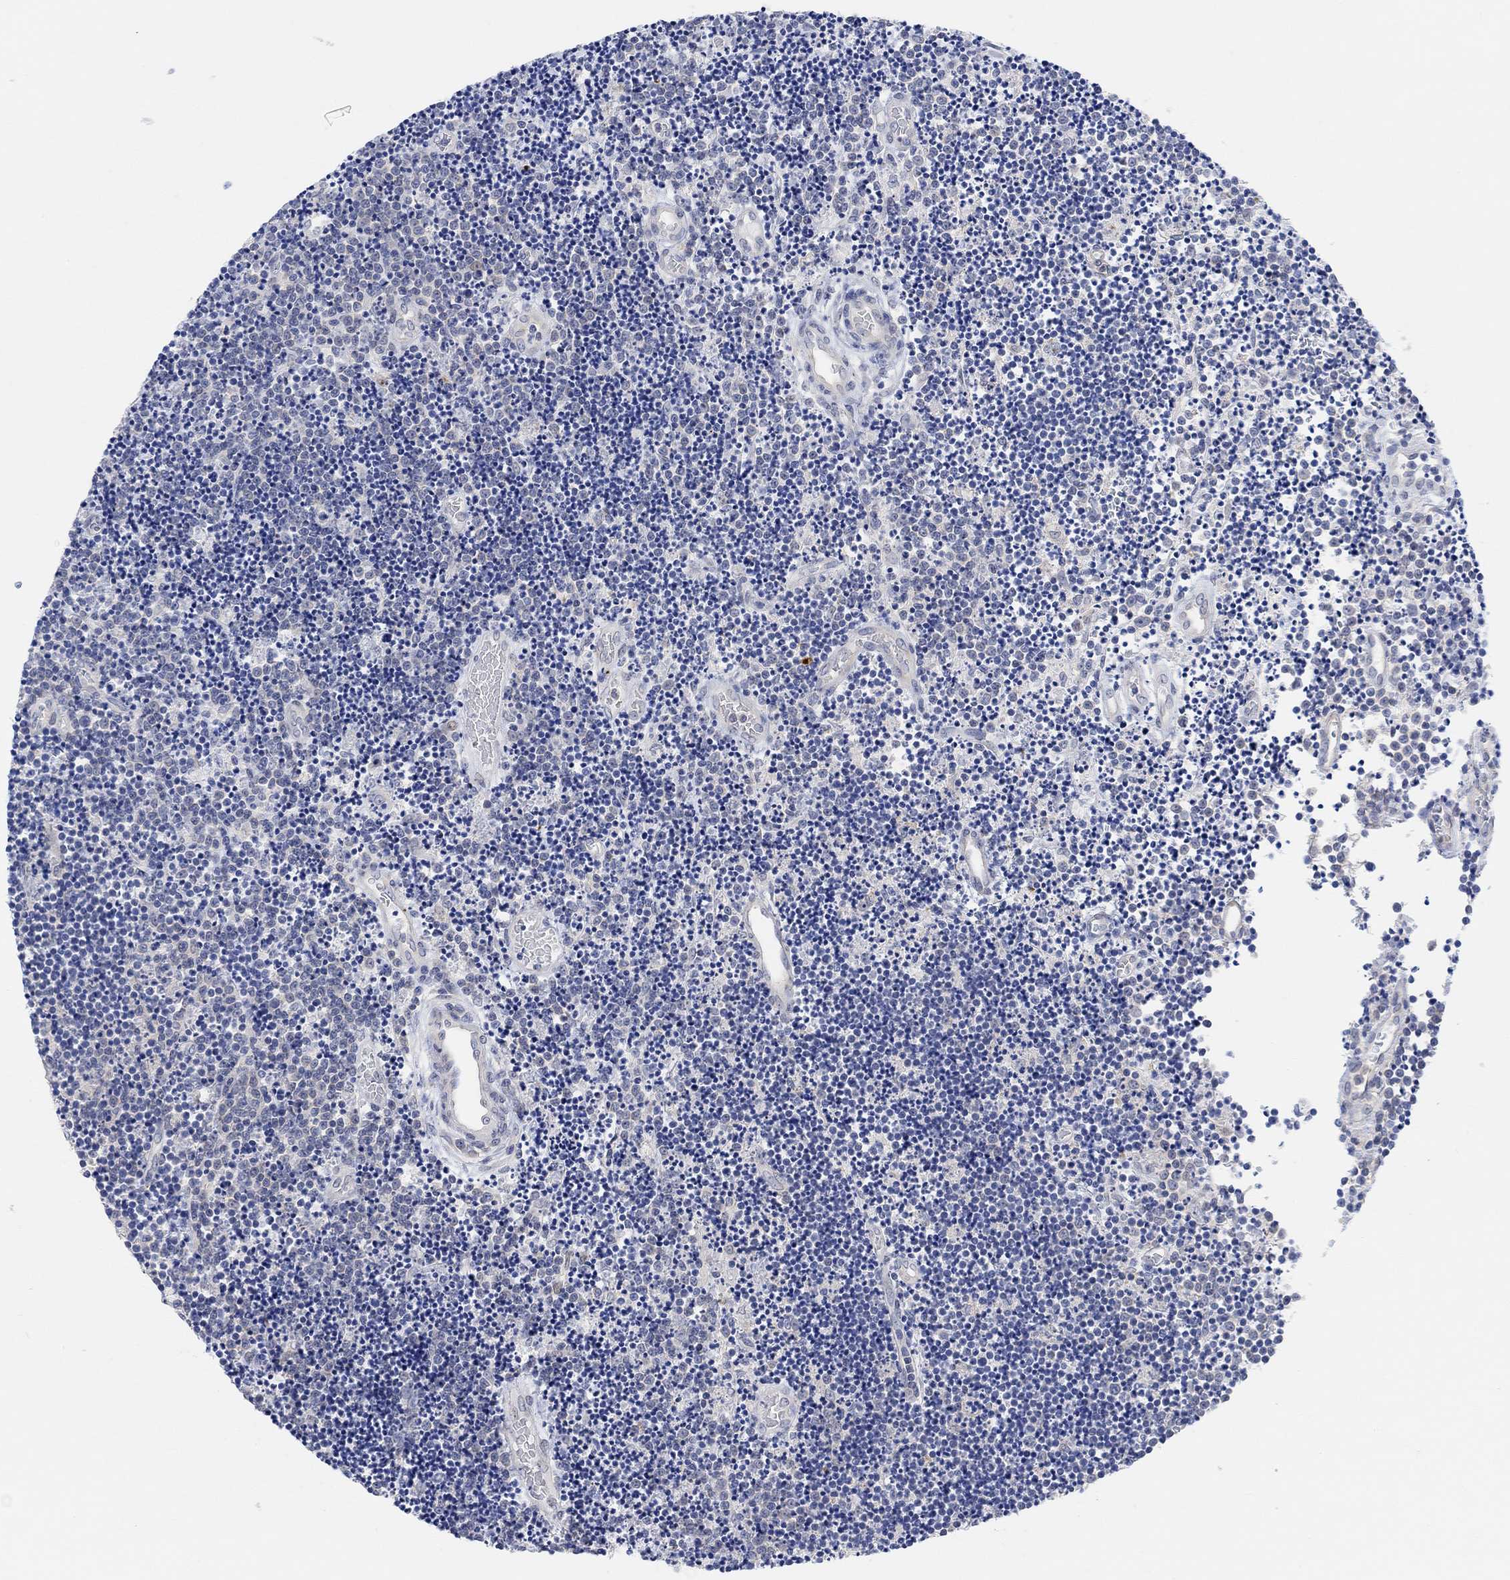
{"staining": {"intensity": "negative", "quantity": "none", "location": "none"}, "tissue": "lymphoma", "cell_type": "Tumor cells", "image_type": "cancer", "snomed": [{"axis": "morphology", "description": "Malignant lymphoma, non-Hodgkin's type, Low grade"}, {"axis": "topography", "description": "Brain"}], "caption": "A high-resolution micrograph shows IHC staining of malignant lymphoma, non-Hodgkin's type (low-grade), which demonstrates no significant expression in tumor cells.", "gene": "RIMS1", "patient": {"sex": "female", "age": 66}}